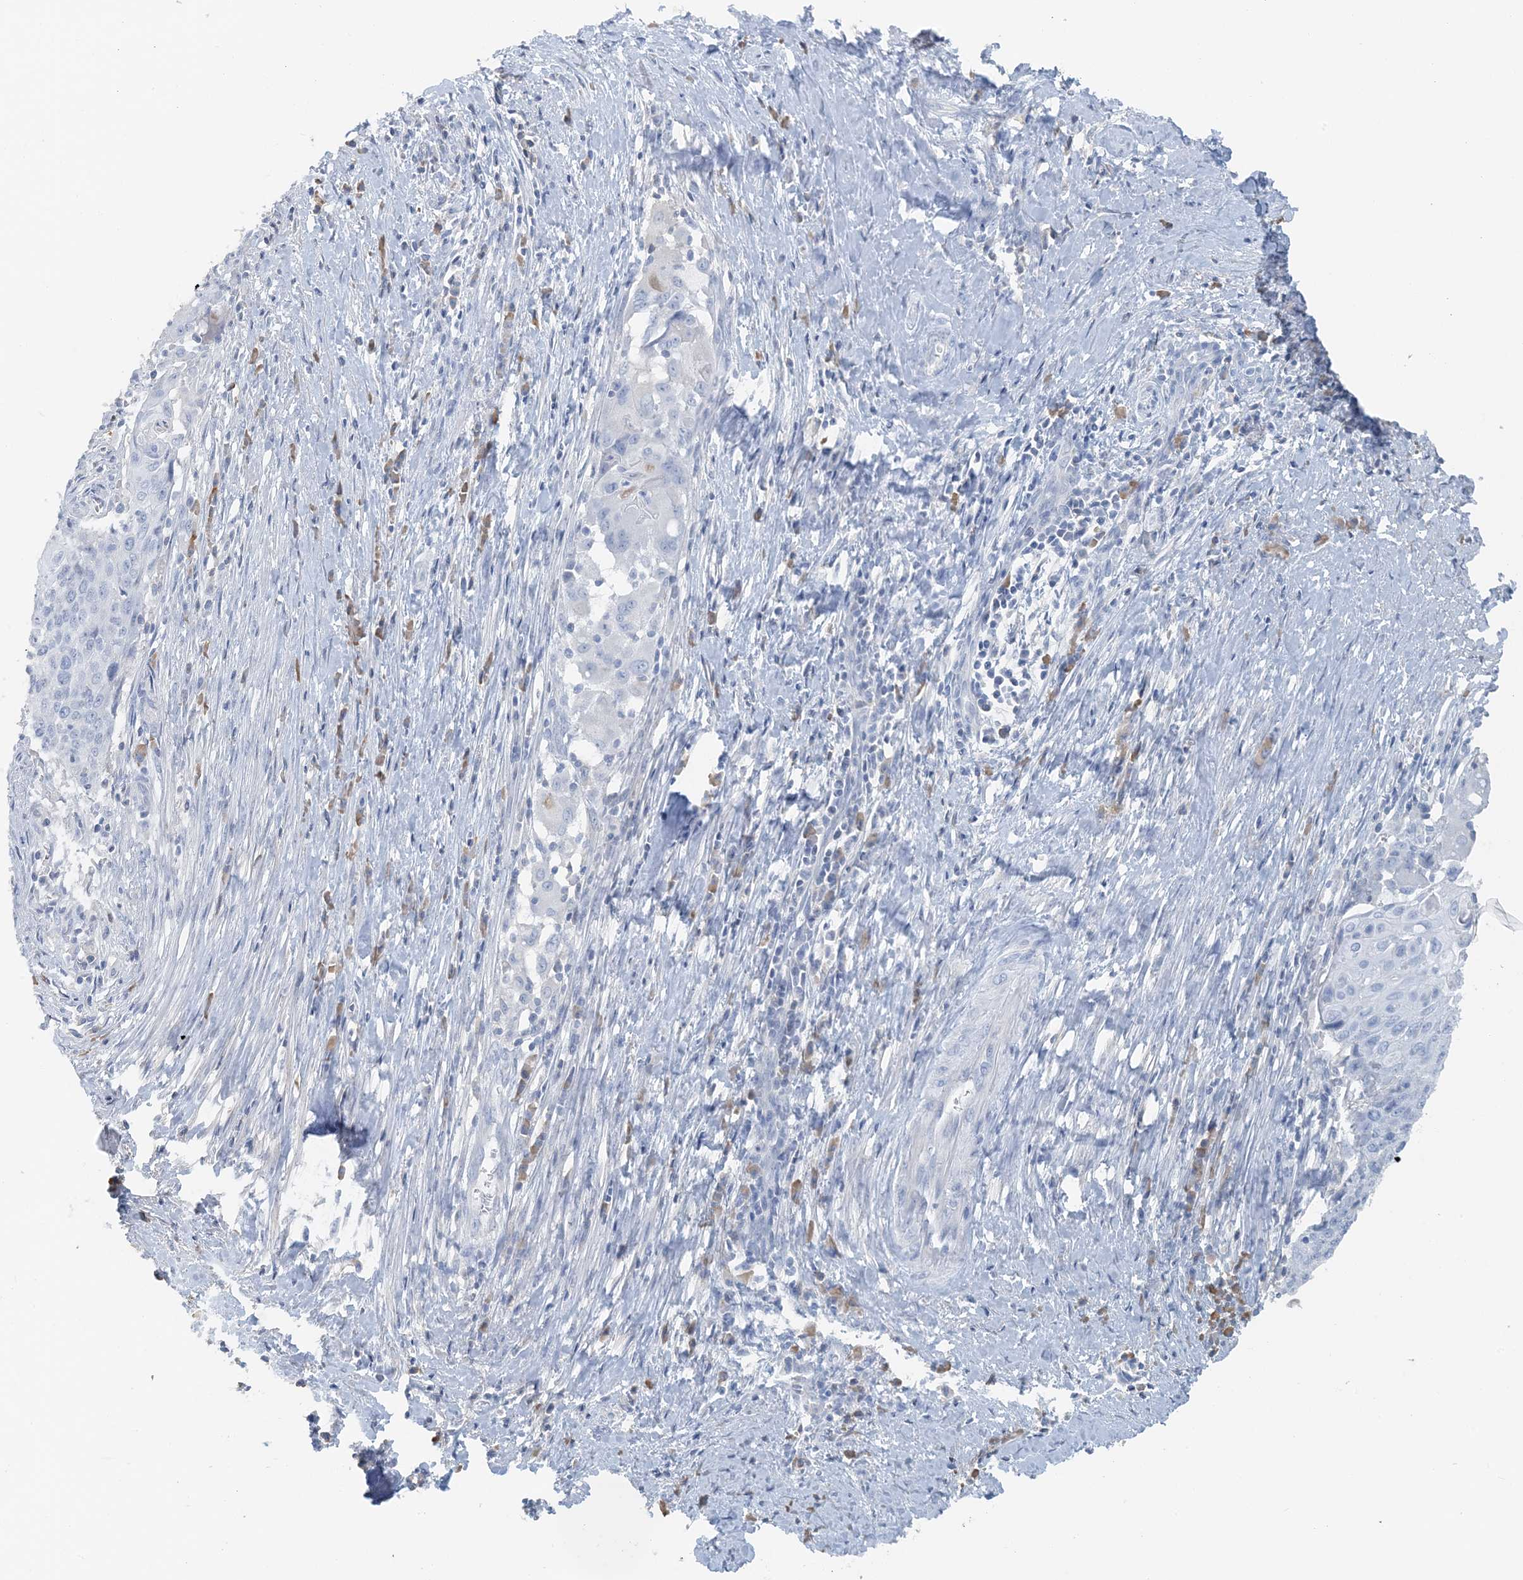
{"staining": {"intensity": "negative", "quantity": "none", "location": "none"}, "tissue": "cervical cancer", "cell_type": "Tumor cells", "image_type": "cancer", "snomed": [{"axis": "morphology", "description": "Squamous cell carcinoma, NOS"}, {"axis": "topography", "description": "Cervix"}], "caption": "IHC histopathology image of neoplastic tissue: human cervical cancer stained with DAB reveals no significant protein positivity in tumor cells.", "gene": "CTRL", "patient": {"sex": "female", "age": 39}}